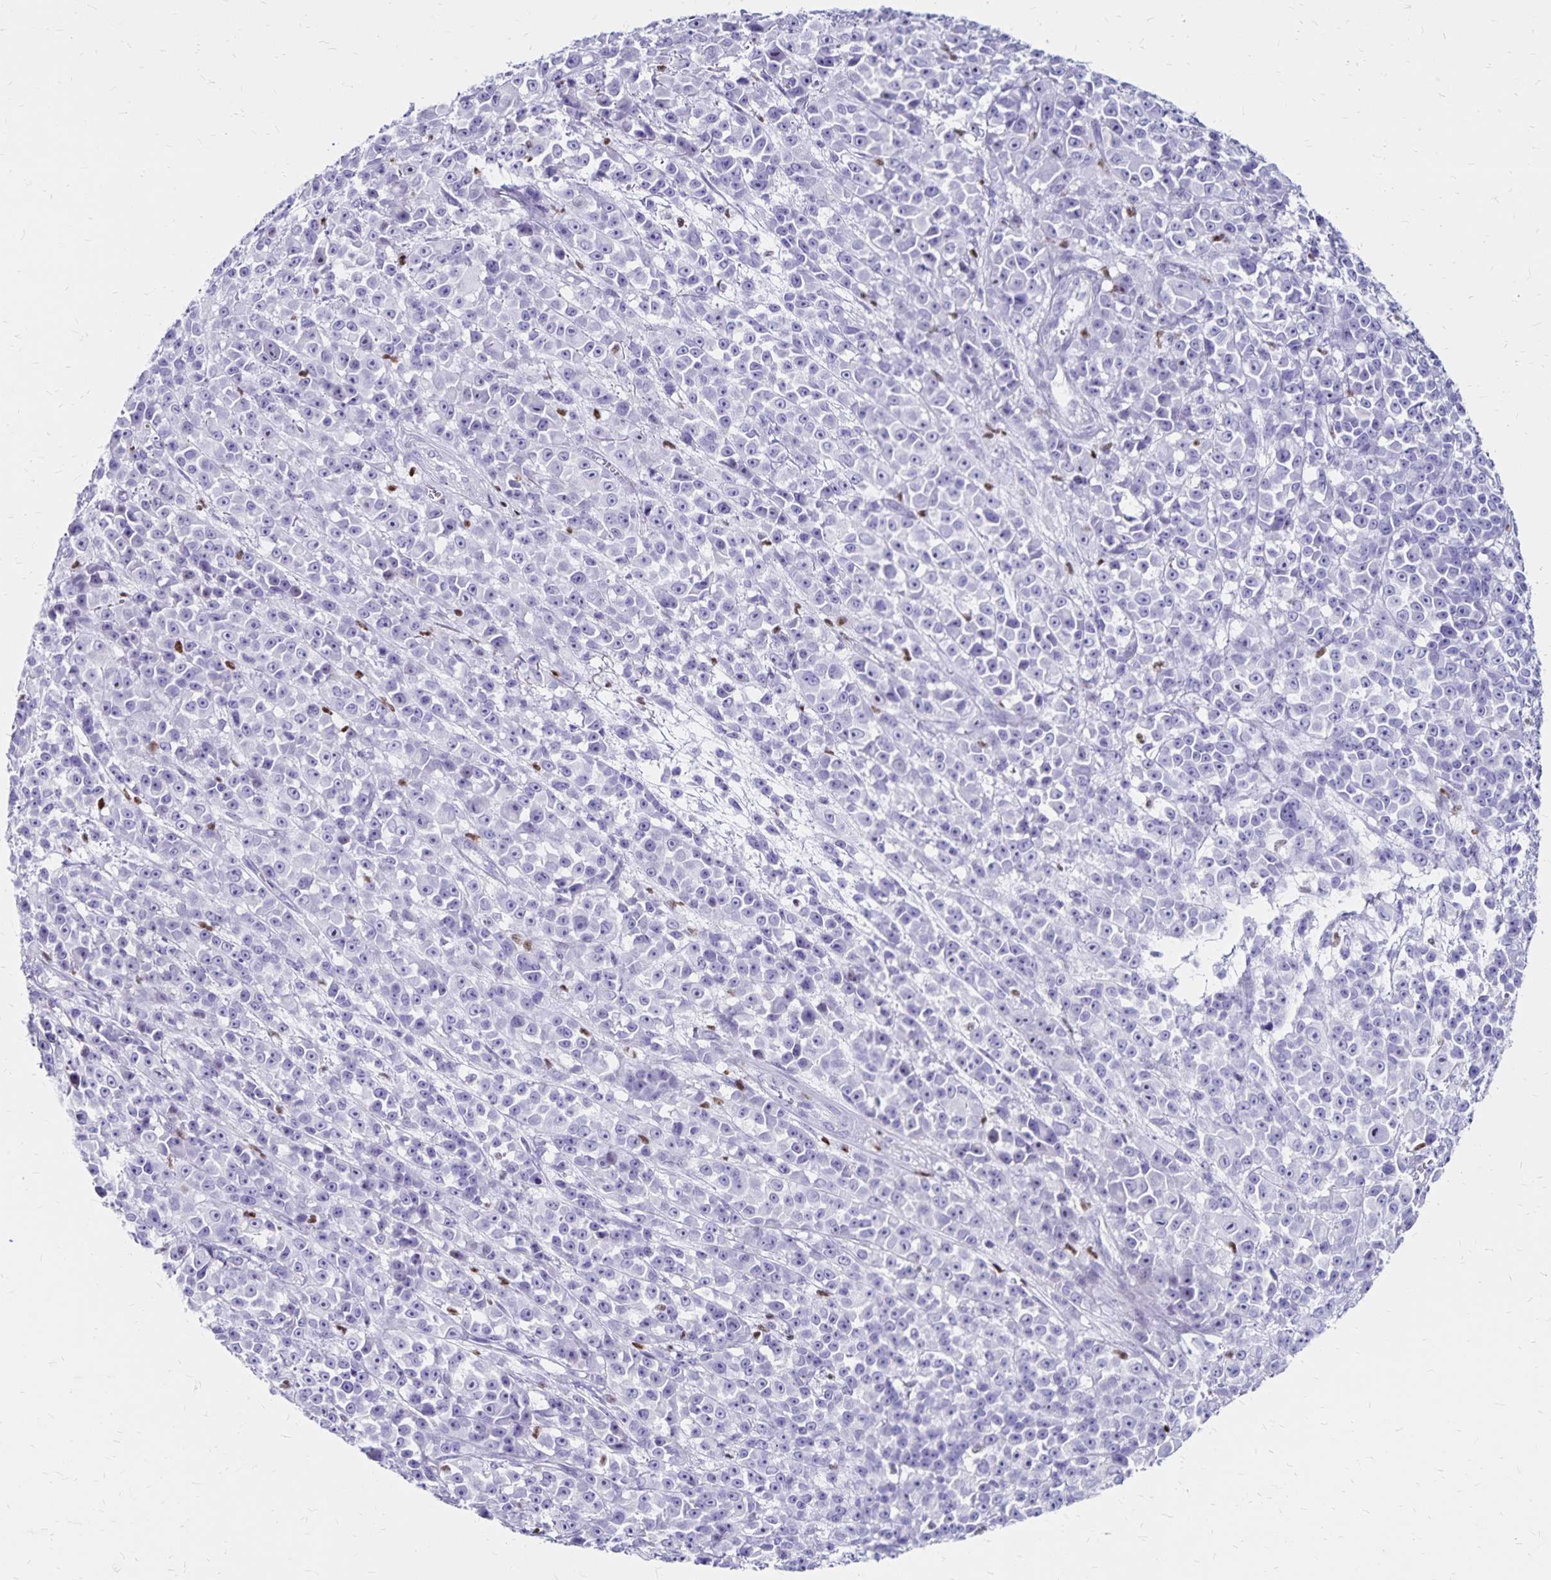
{"staining": {"intensity": "negative", "quantity": "none", "location": "none"}, "tissue": "melanoma", "cell_type": "Tumor cells", "image_type": "cancer", "snomed": [{"axis": "morphology", "description": "Malignant melanoma, NOS"}, {"axis": "topography", "description": "Skin"}, {"axis": "topography", "description": "Skin of back"}], "caption": "IHC photomicrograph of neoplastic tissue: melanoma stained with DAB reveals no significant protein staining in tumor cells.", "gene": "IKZF1", "patient": {"sex": "male", "age": 91}}